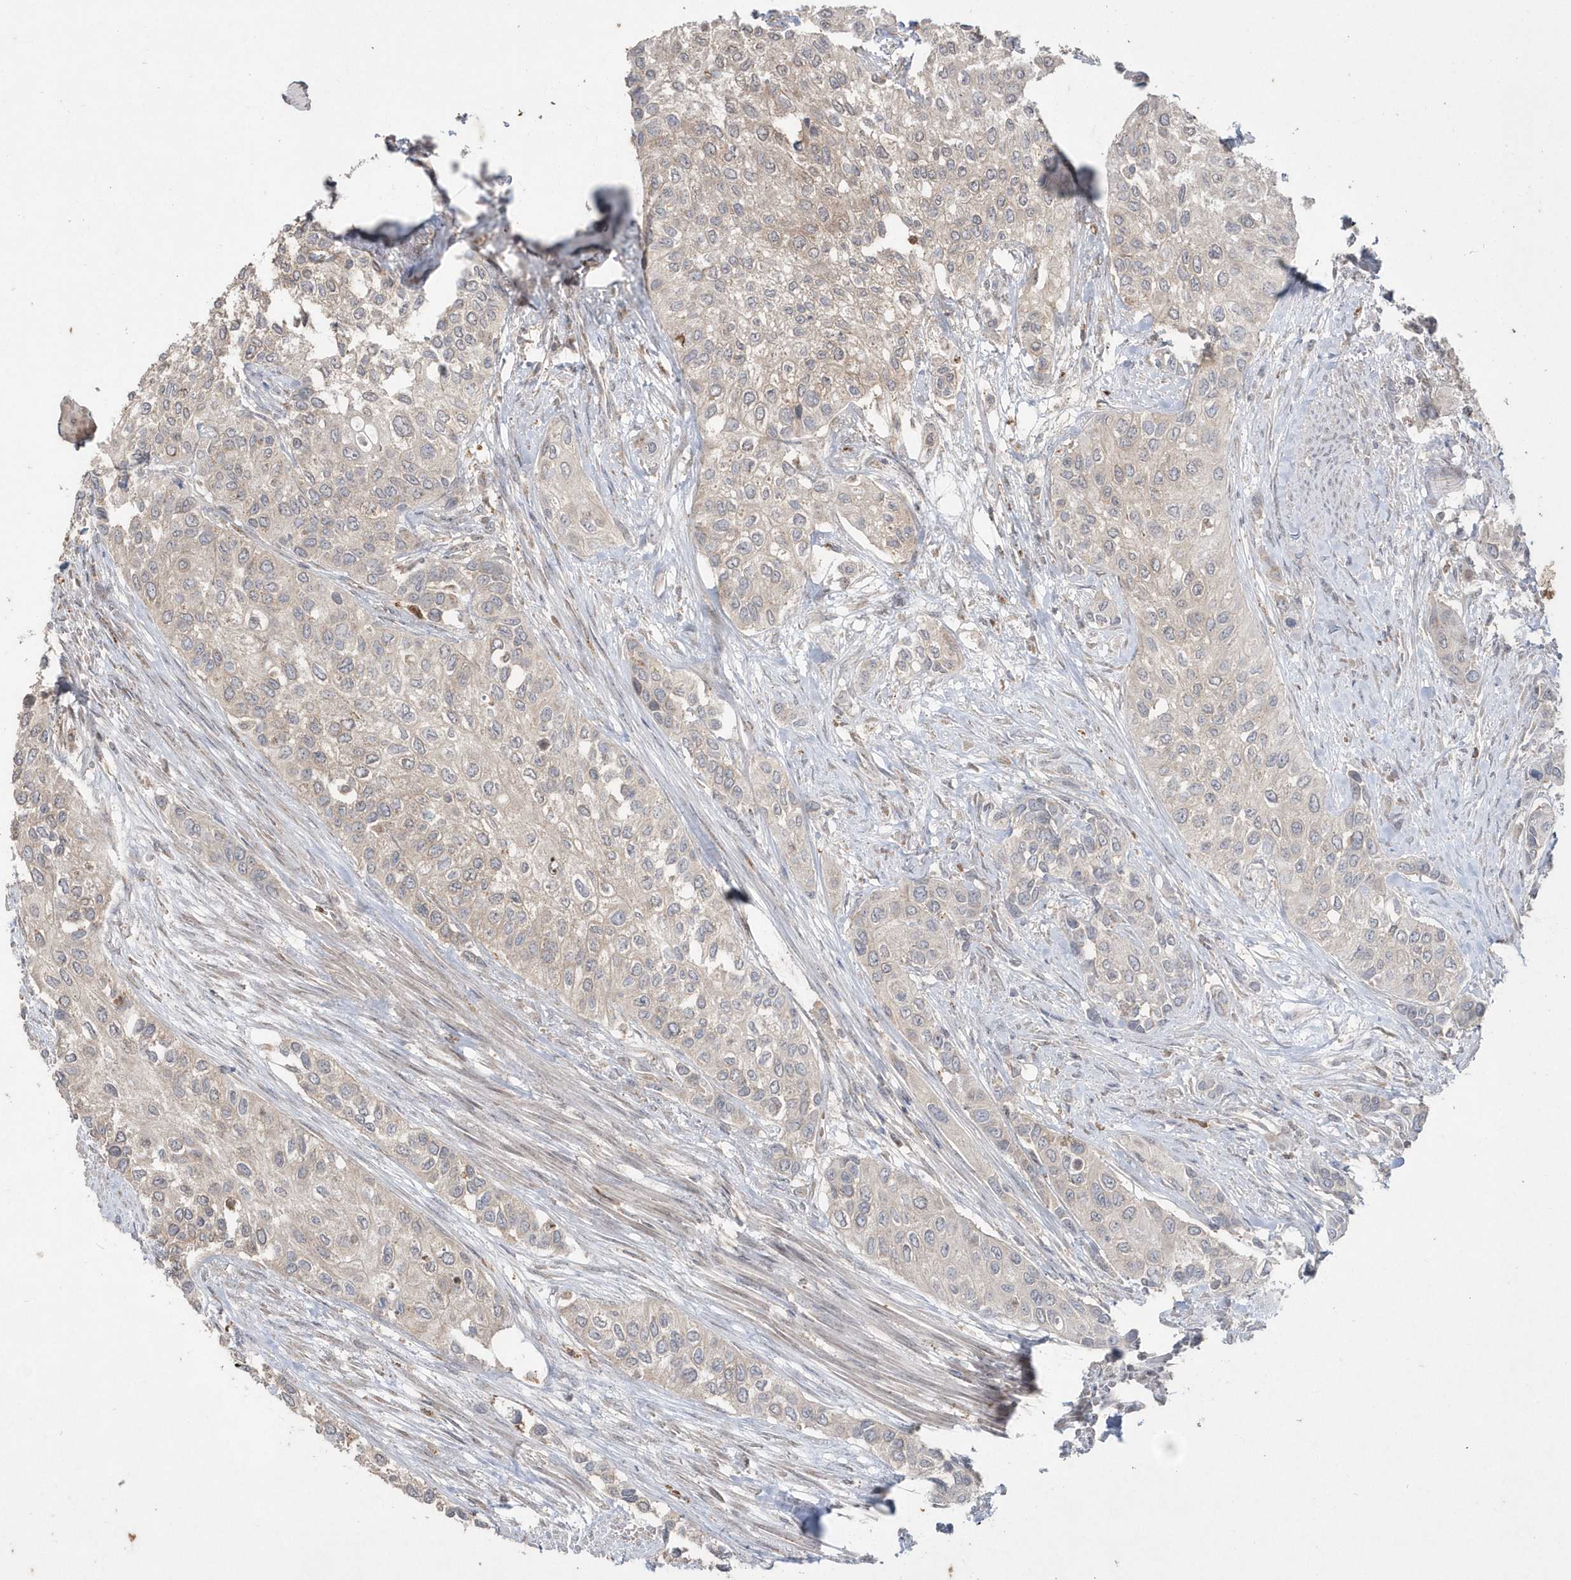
{"staining": {"intensity": "negative", "quantity": "none", "location": "none"}, "tissue": "urothelial cancer", "cell_type": "Tumor cells", "image_type": "cancer", "snomed": [{"axis": "morphology", "description": "Normal tissue, NOS"}, {"axis": "morphology", "description": "Urothelial carcinoma, High grade"}, {"axis": "topography", "description": "Vascular tissue"}, {"axis": "topography", "description": "Urinary bladder"}], "caption": "DAB immunohistochemical staining of human urothelial cancer exhibits no significant expression in tumor cells.", "gene": "GEMIN6", "patient": {"sex": "female", "age": 56}}